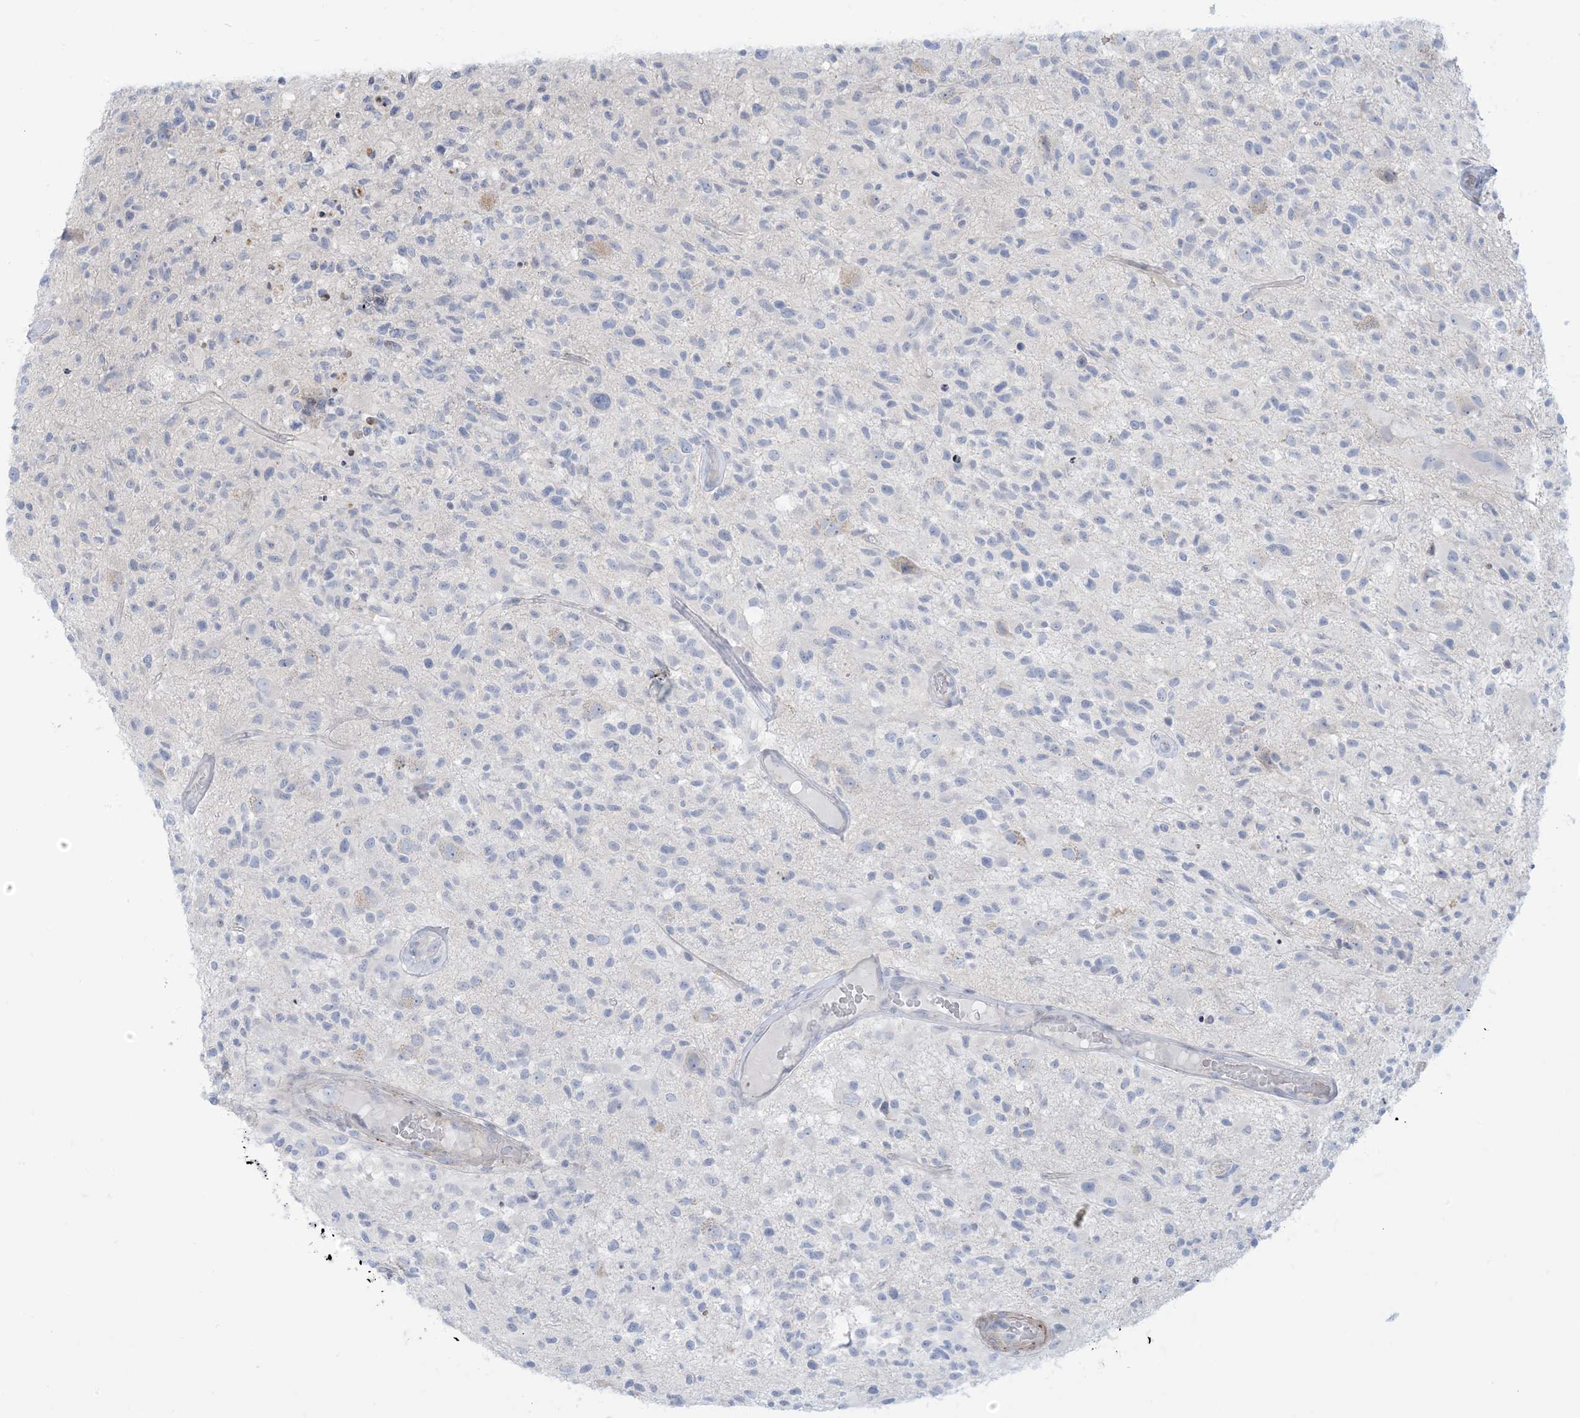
{"staining": {"intensity": "negative", "quantity": "none", "location": "none"}, "tissue": "glioma", "cell_type": "Tumor cells", "image_type": "cancer", "snomed": [{"axis": "morphology", "description": "Glioma, malignant, High grade"}, {"axis": "morphology", "description": "Glioblastoma, NOS"}, {"axis": "topography", "description": "Brain"}], "caption": "This is an immunohistochemistry photomicrograph of glioma. There is no positivity in tumor cells.", "gene": "AFTPH", "patient": {"sex": "male", "age": 60}}